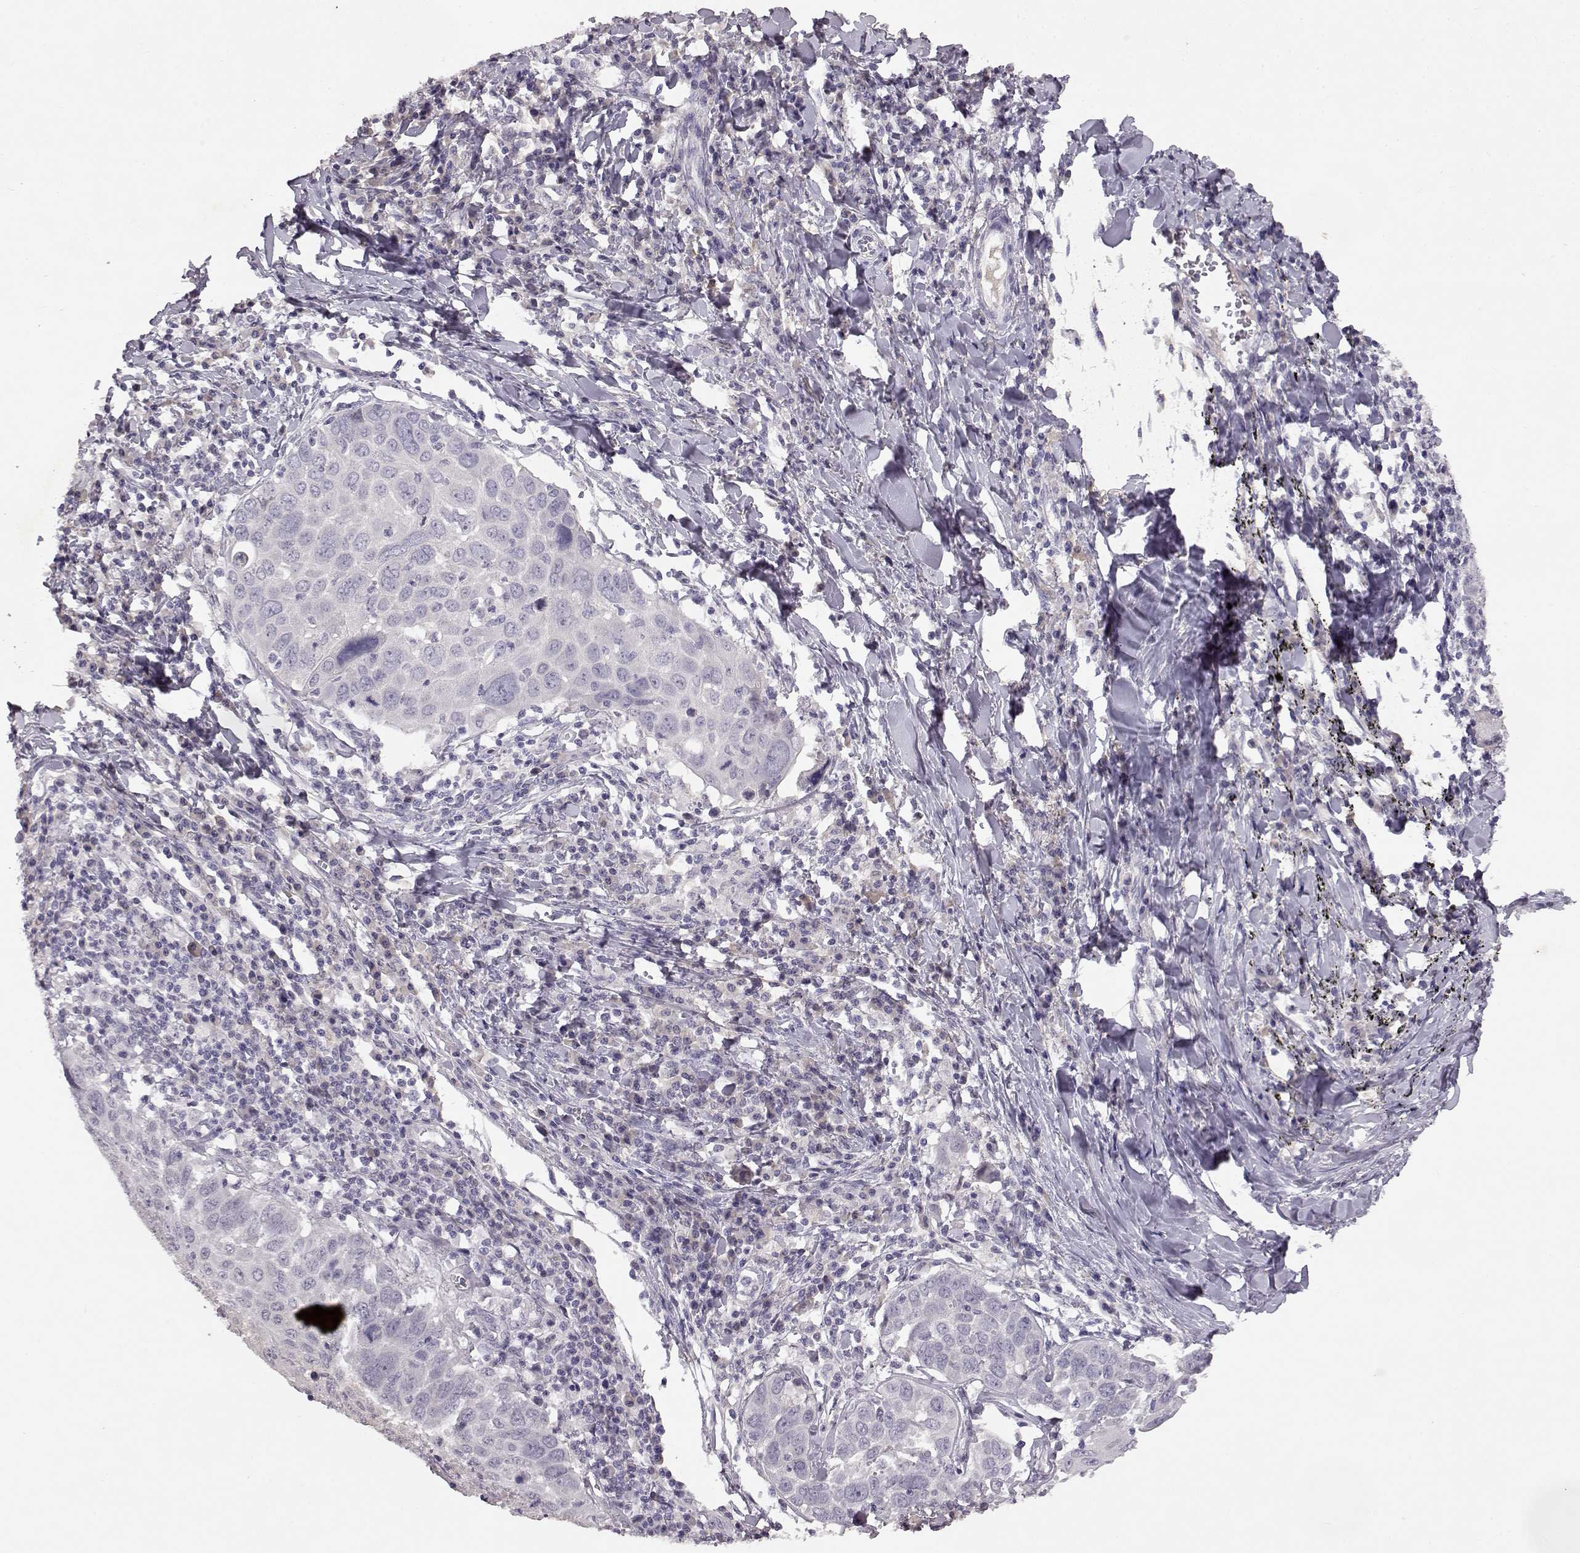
{"staining": {"intensity": "negative", "quantity": "none", "location": "none"}, "tissue": "lung cancer", "cell_type": "Tumor cells", "image_type": "cancer", "snomed": [{"axis": "morphology", "description": "Squamous cell carcinoma, NOS"}, {"axis": "topography", "description": "Lung"}], "caption": "An immunohistochemistry image of lung cancer (squamous cell carcinoma) is shown. There is no staining in tumor cells of lung cancer (squamous cell carcinoma).", "gene": "SPAG17", "patient": {"sex": "male", "age": 57}}